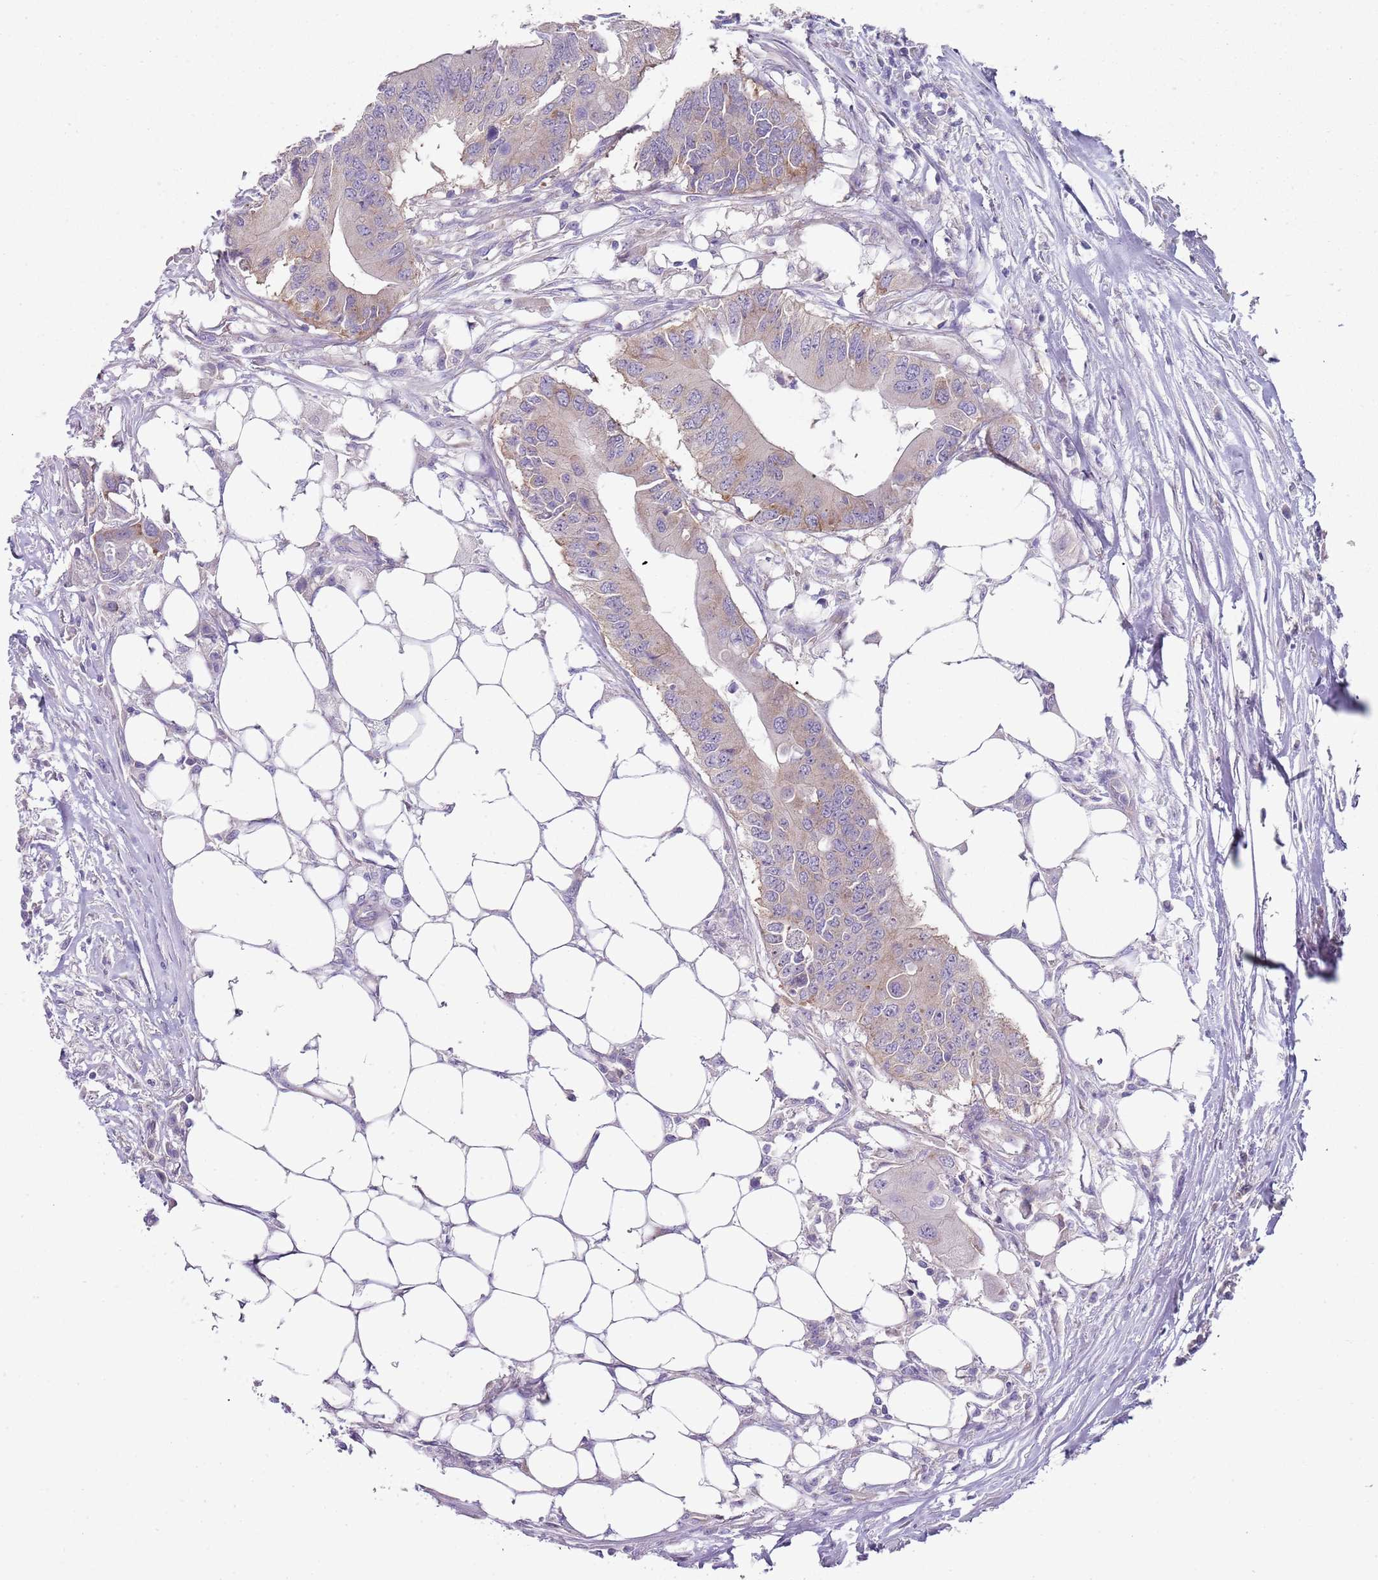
{"staining": {"intensity": "weak", "quantity": "25%-75%", "location": "cytoplasmic/membranous"}, "tissue": "colorectal cancer", "cell_type": "Tumor cells", "image_type": "cancer", "snomed": [{"axis": "morphology", "description": "Adenocarcinoma, NOS"}, {"axis": "topography", "description": "Colon"}], "caption": "Immunohistochemical staining of human adenocarcinoma (colorectal) reveals low levels of weak cytoplasmic/membranous protein staining in about 25%-75% of tumor cells. (DAB (3,3'-diaminobenzidine) IHC with brightfield microscopy, high magnification).", "gene": "SLC26A6", "patient": {"sex": "male", "age": 71}}